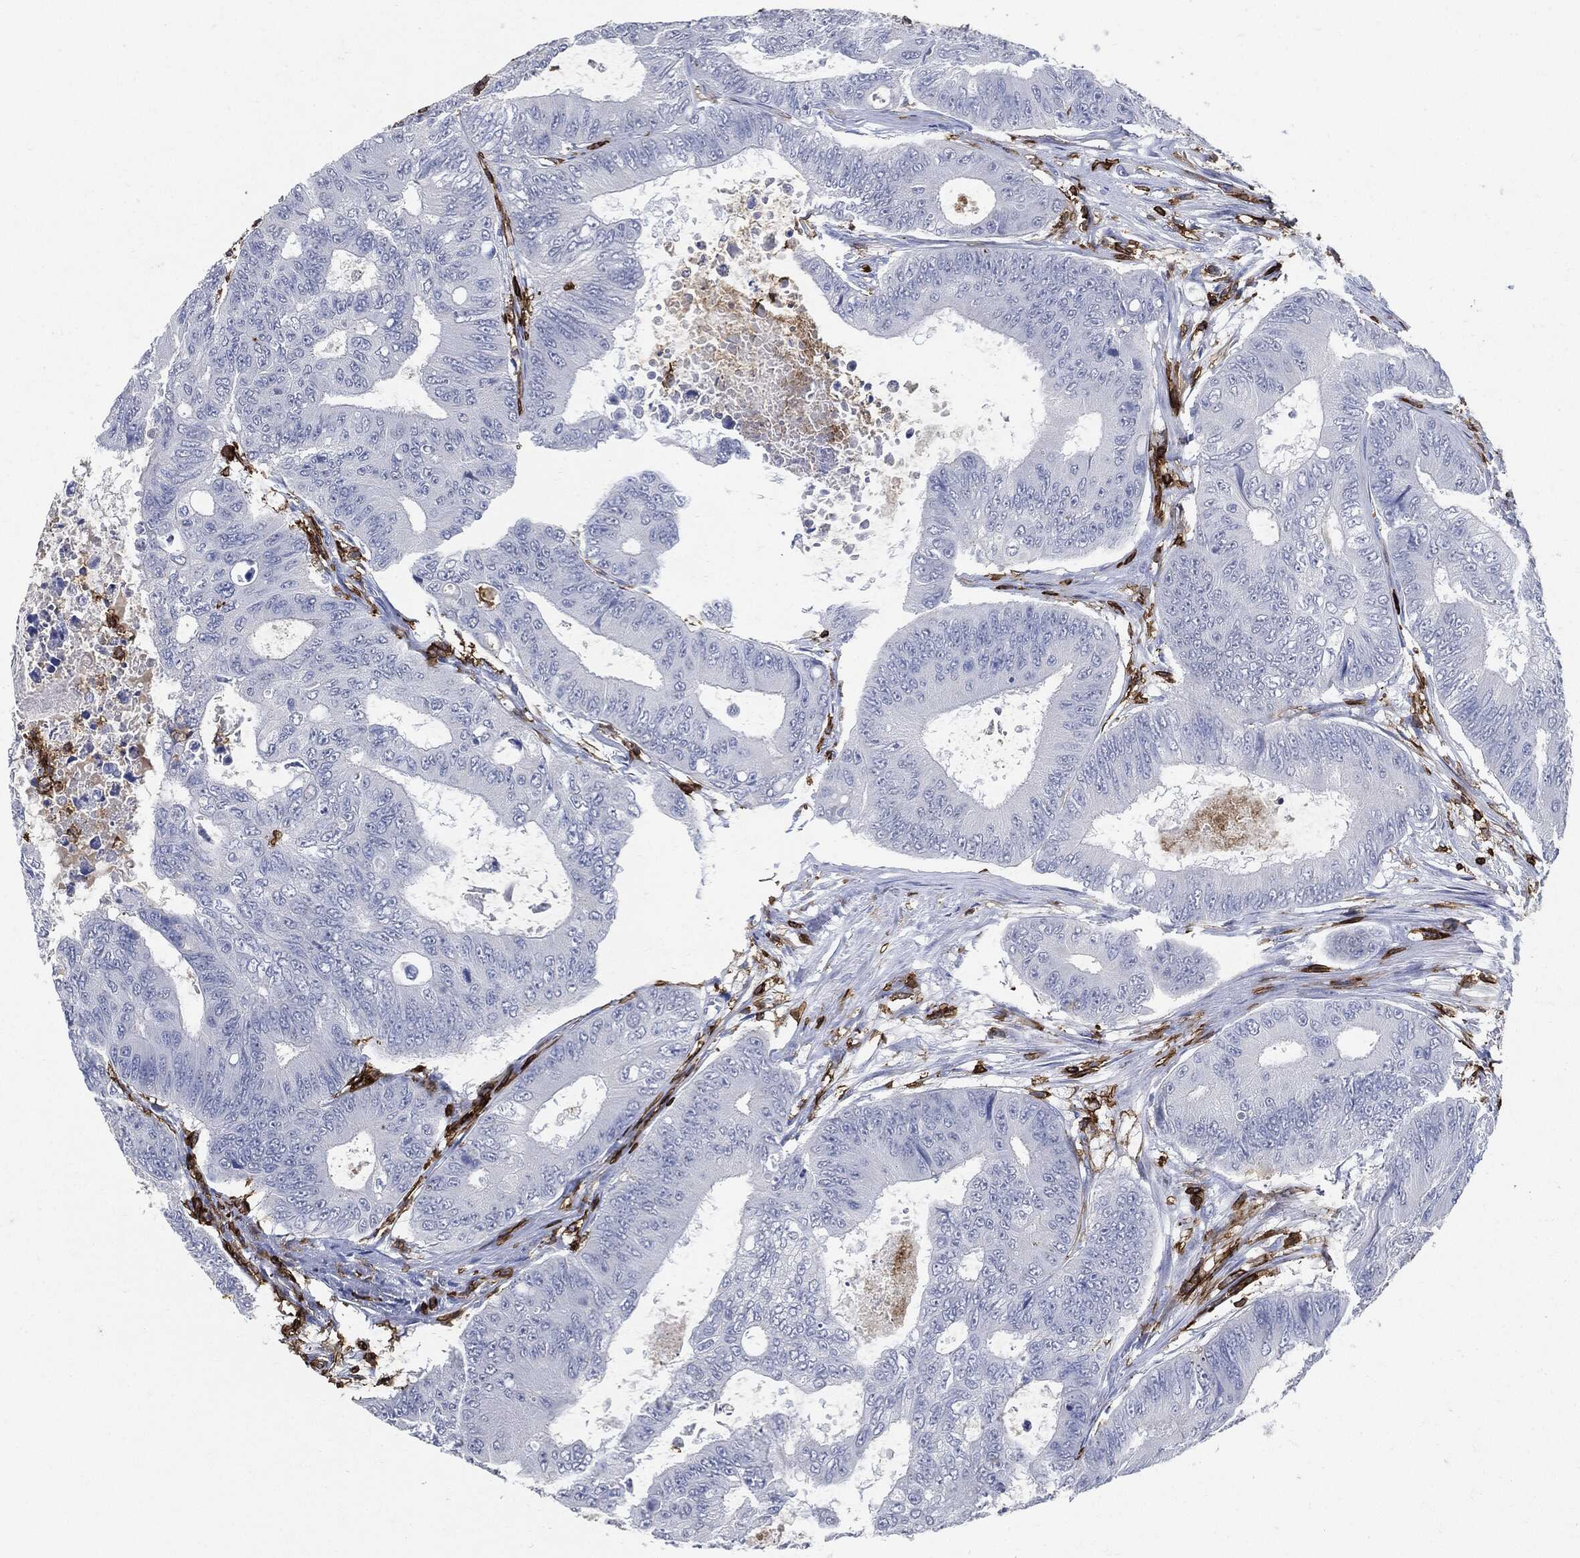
{"staining": {"intensity": "negative", "quantity": "none", "location": "none"}, "tissue": "colorectal cancer", "cell_type": "Tumor cells", "image_type": "cancer", "snomed": [{"axis": "morphology", "description": "Adenocarcinoma, NOS"}, {"axis": "topography", "description": "Colon"}], "caption": "Micrograph shows no significant protein expression in tumor cells of colorectal cancer (adenocarcinoma).", "gene": "PTPRC", "patient": {"sex": "female", "age": 48}}